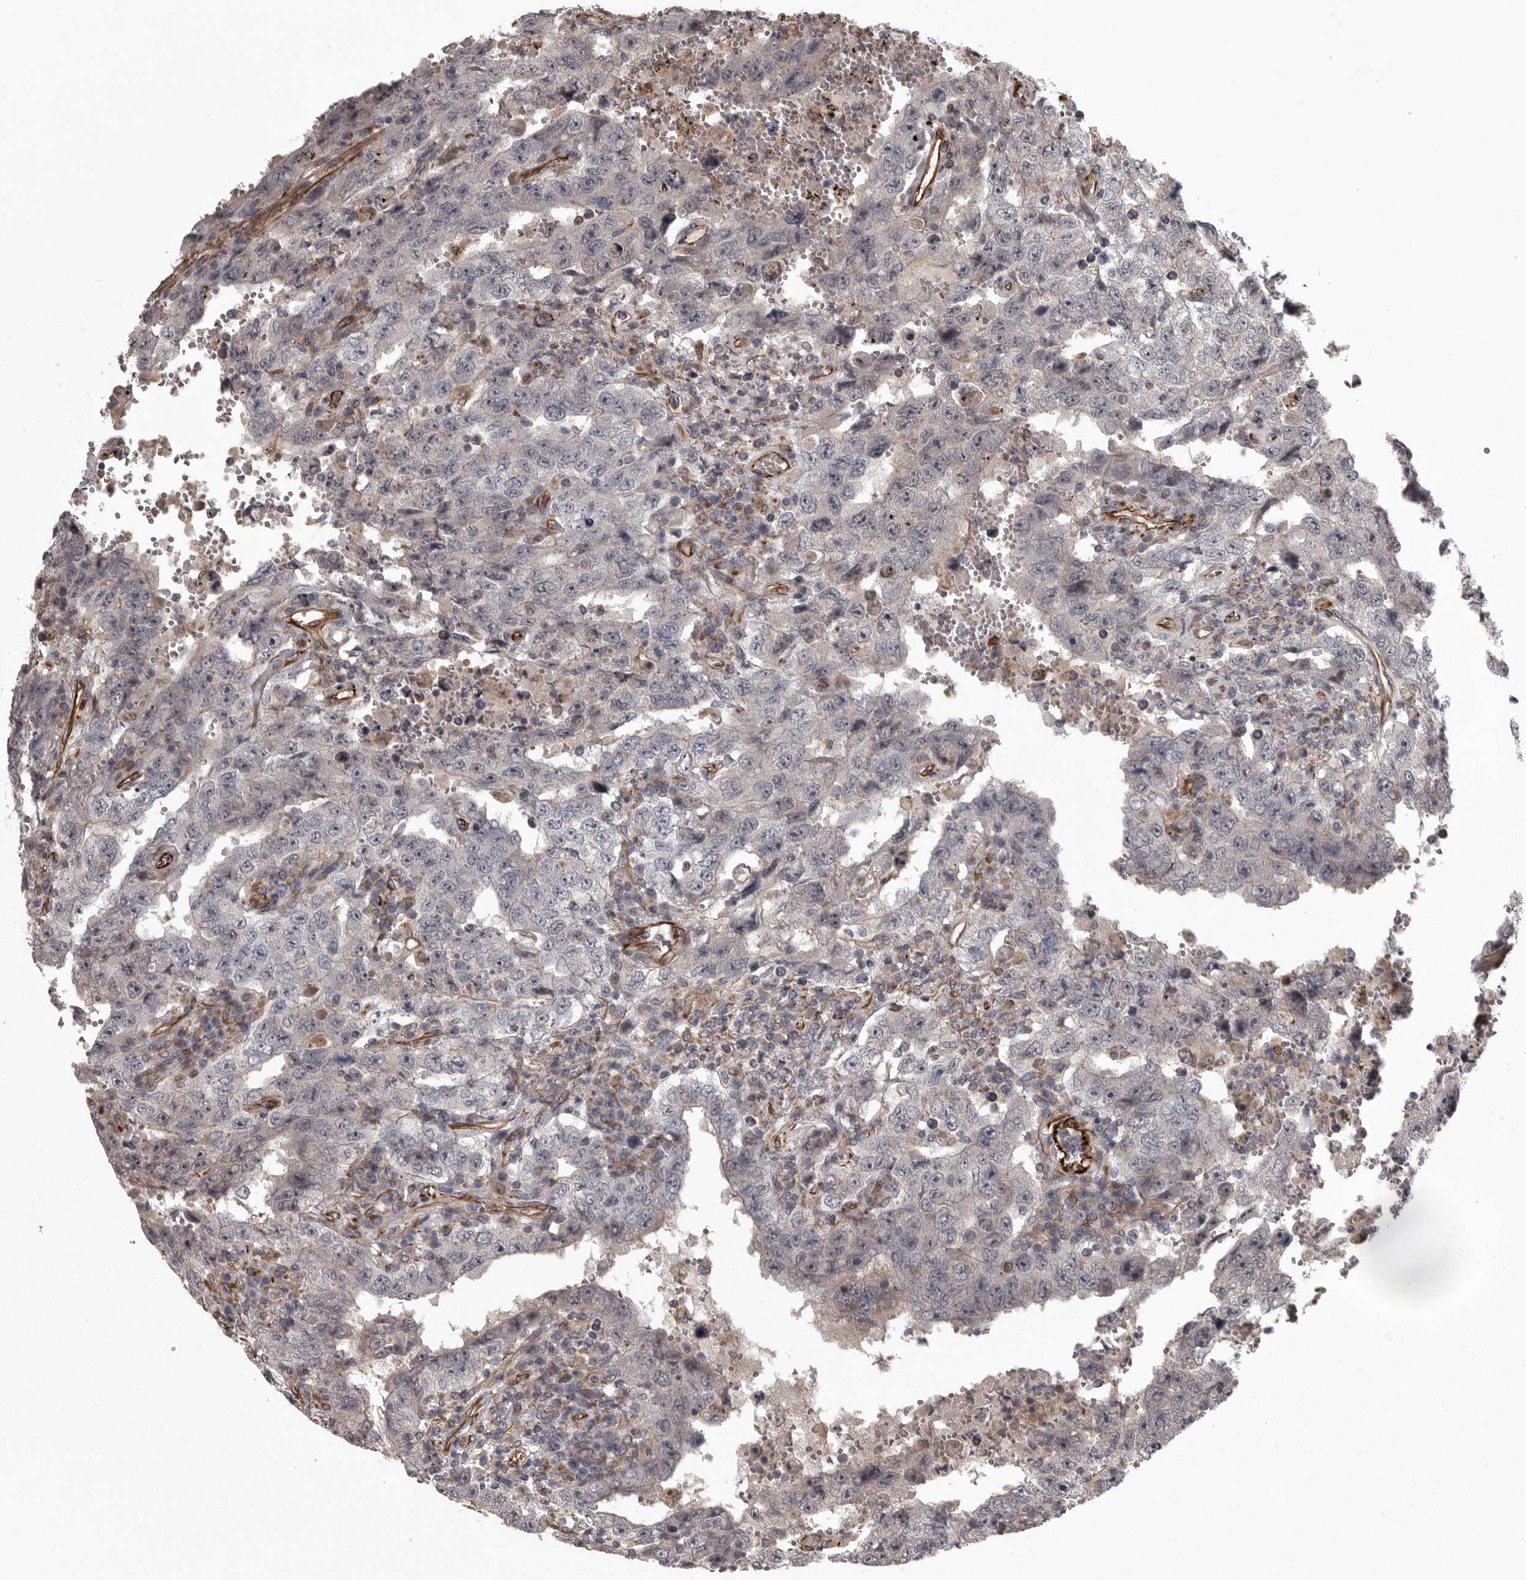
{"staining": {"intensity": "negative", "quantity": "none", "location": "none"}, "tissue": "testis cancer", "cell_type": "Tumor cells", "image_type": "cancer", "snomed": [{"axis": "morphology", "description": "Carcinoma, Embryonal, NOS"}, {"axis": "topography", "description": "Testis"}], "caption": "A photomicrograph of human testis cancer is negative for staining in tumor cells. (DAB (3,3'-diaminobenzidine) immunohistochemistry, high magnification).", "gene": "FAAP100", "patient": {"sex": "male", "age": 26}}